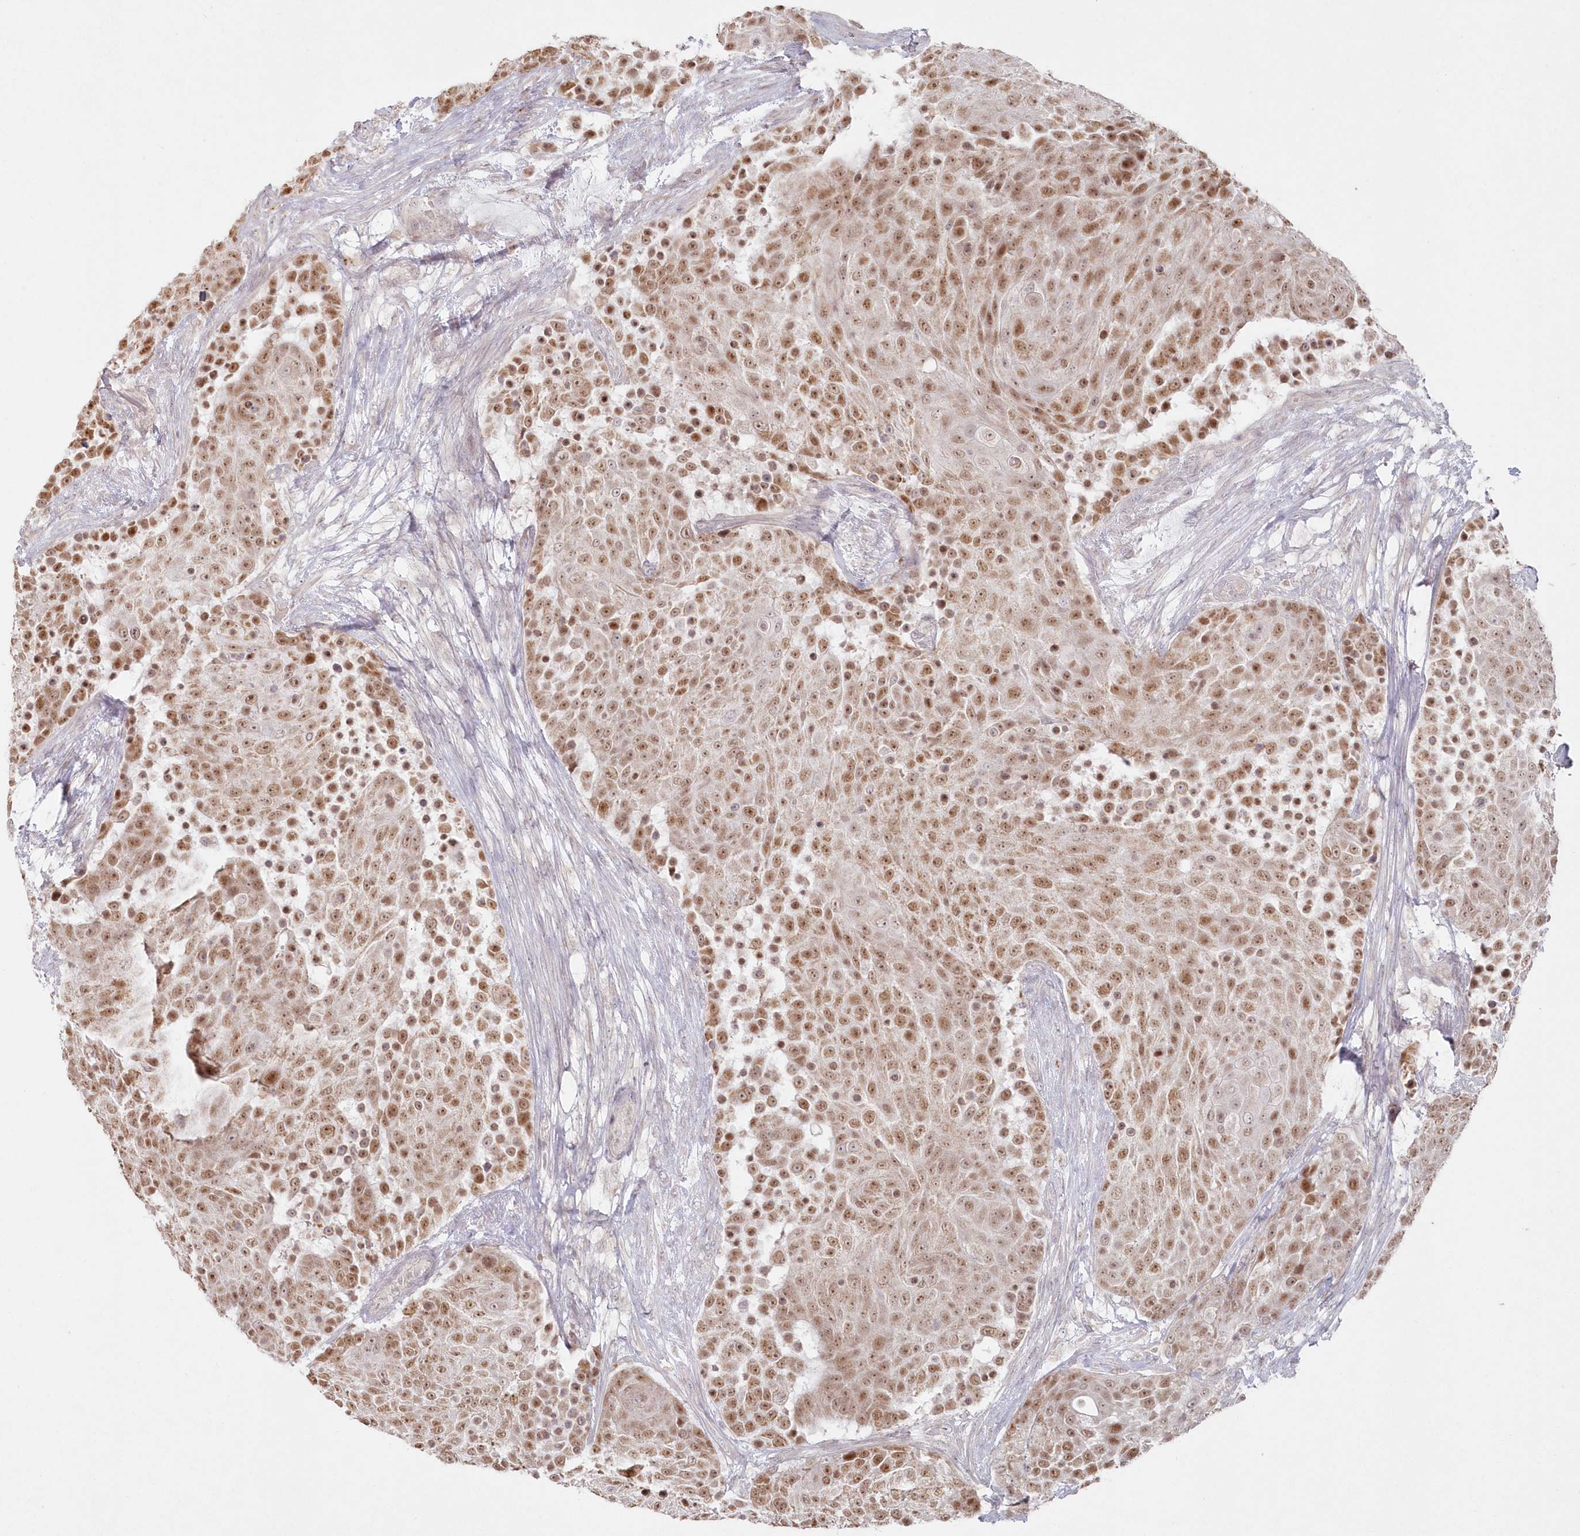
{"staining": {"intensity": "moderate", "quantity": ">75%", "location": "nuclear"}, "tissue": "urothelial cancer", "cell_type": "Tumor cells", "image_type": "cancer", "snomed": [{"axis": "morphology", "description": "Urothelial carcinoma, High grade"}, {"axis": "topography", "description": "Urinary bladder"}], "caption": "A high-resolution histopathology image shows immunohistochemistry staining of urothelial carcinoma (high-grade), which reveals moderate nuclear staining in about >75% of tumor cells.", "gene": "ARSB", "patient": {"sex": "female", "age": 63}}